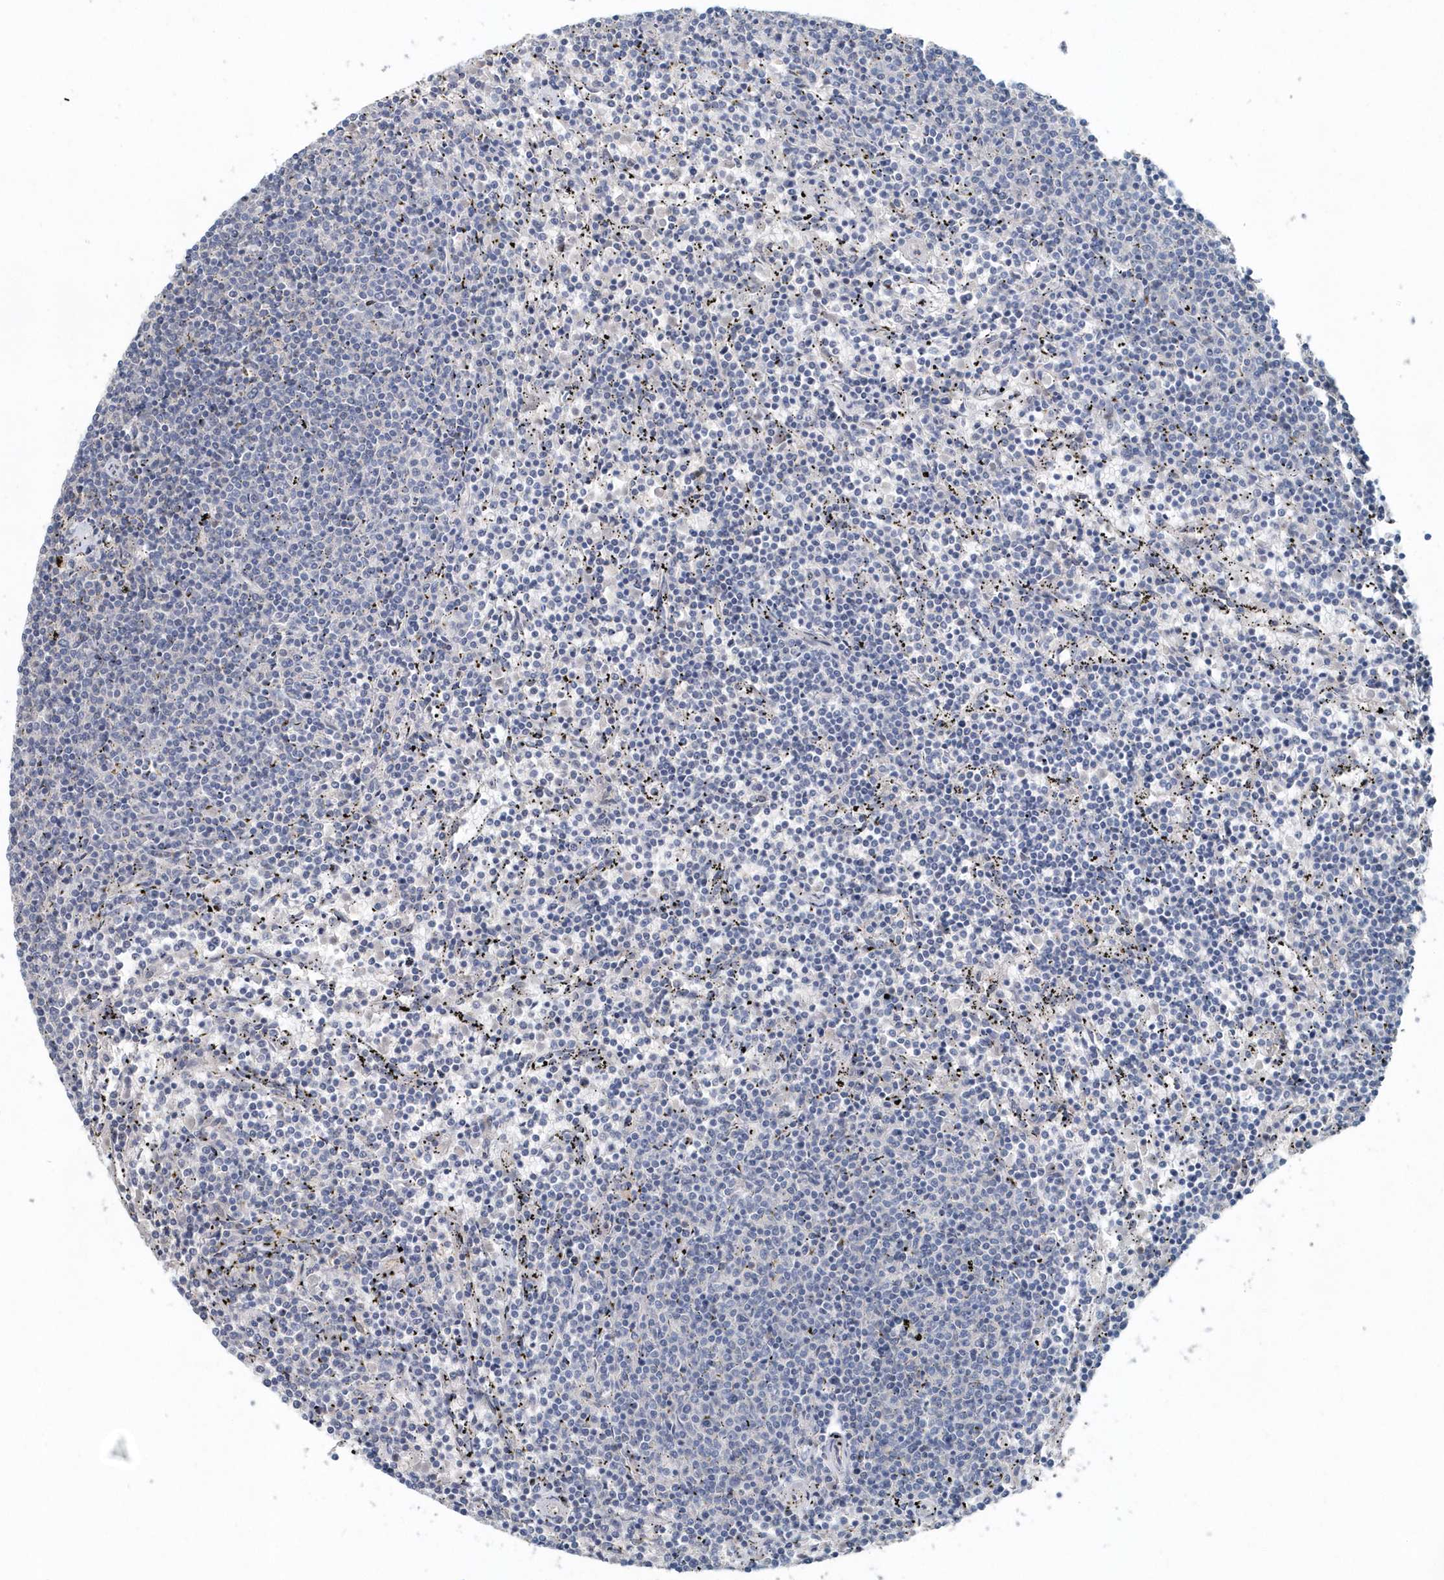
{"staining": {"intensity": "negative", "quantity": "none", "location": "none"}, "tissue": "lymphoma", "cell_type": "Tumor cells", "image_type": "cancer", "snomed": [{"axis": "morphology", "description": "Malignant lymphoma, non-Hodgkin's type, Low grade"}, {"axis": "topography", "description": "Spleen"}], "caption": "An image of malignant lymphoma, non-Hodgkin's type (low-grade) stained for a protein reveals no brown staining in tumor cells.", "gene": "PFN2", "patient": {"sex": "female", "age": 50}}